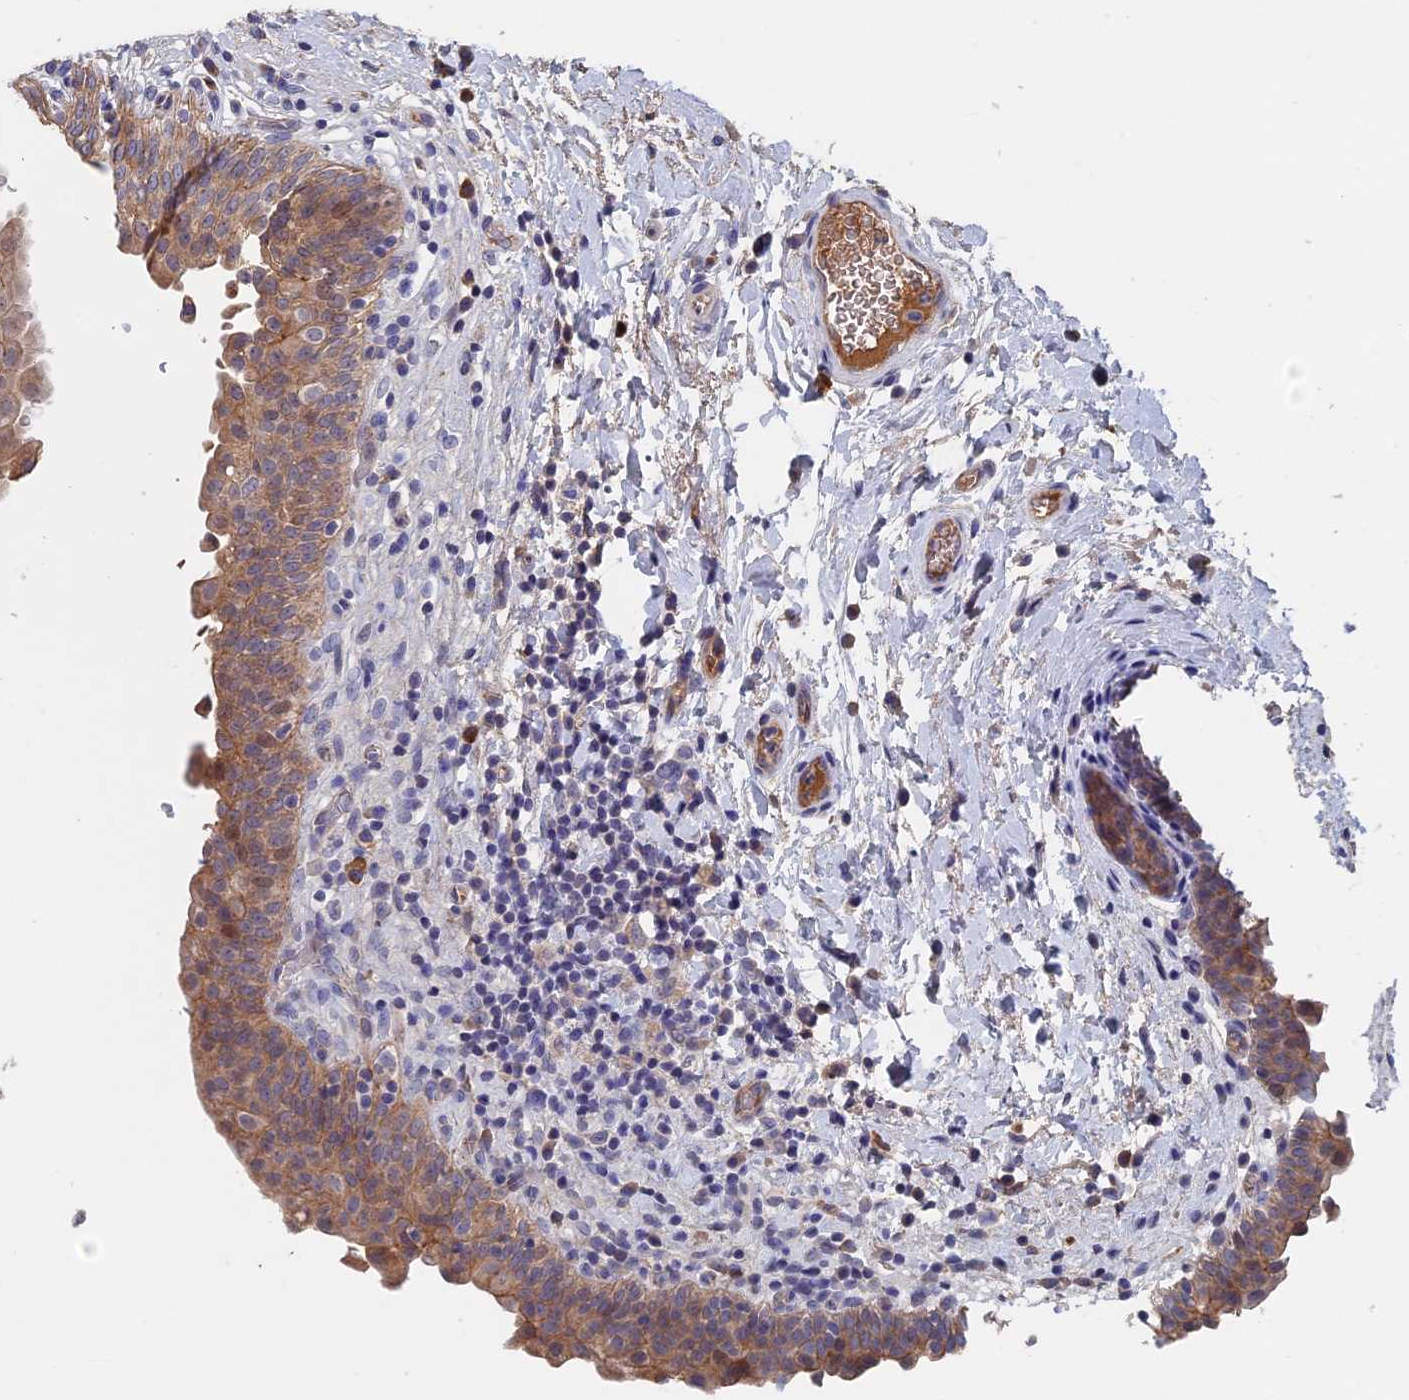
{"staining": {"intensity": "moderate", "quantity": ">75%", "location": "cytoplasmic/membranous"}, "tissue": "urinary bladder", "cell_type": "Urothelial cells", "image_type": "normal", "snomed": [{"axis": "morphology", "description": "Normal tissue, NOS"}, {"axis": "topography", "description": "Urinary bladder"}], "caption": "Protein staining shows moderate cytoplasmic/membranous staining in about >75% of urothelial cells in benign urinary bladder.", "gene": "SLC33A1", "patient": {"sex": "male", "age": 83}}